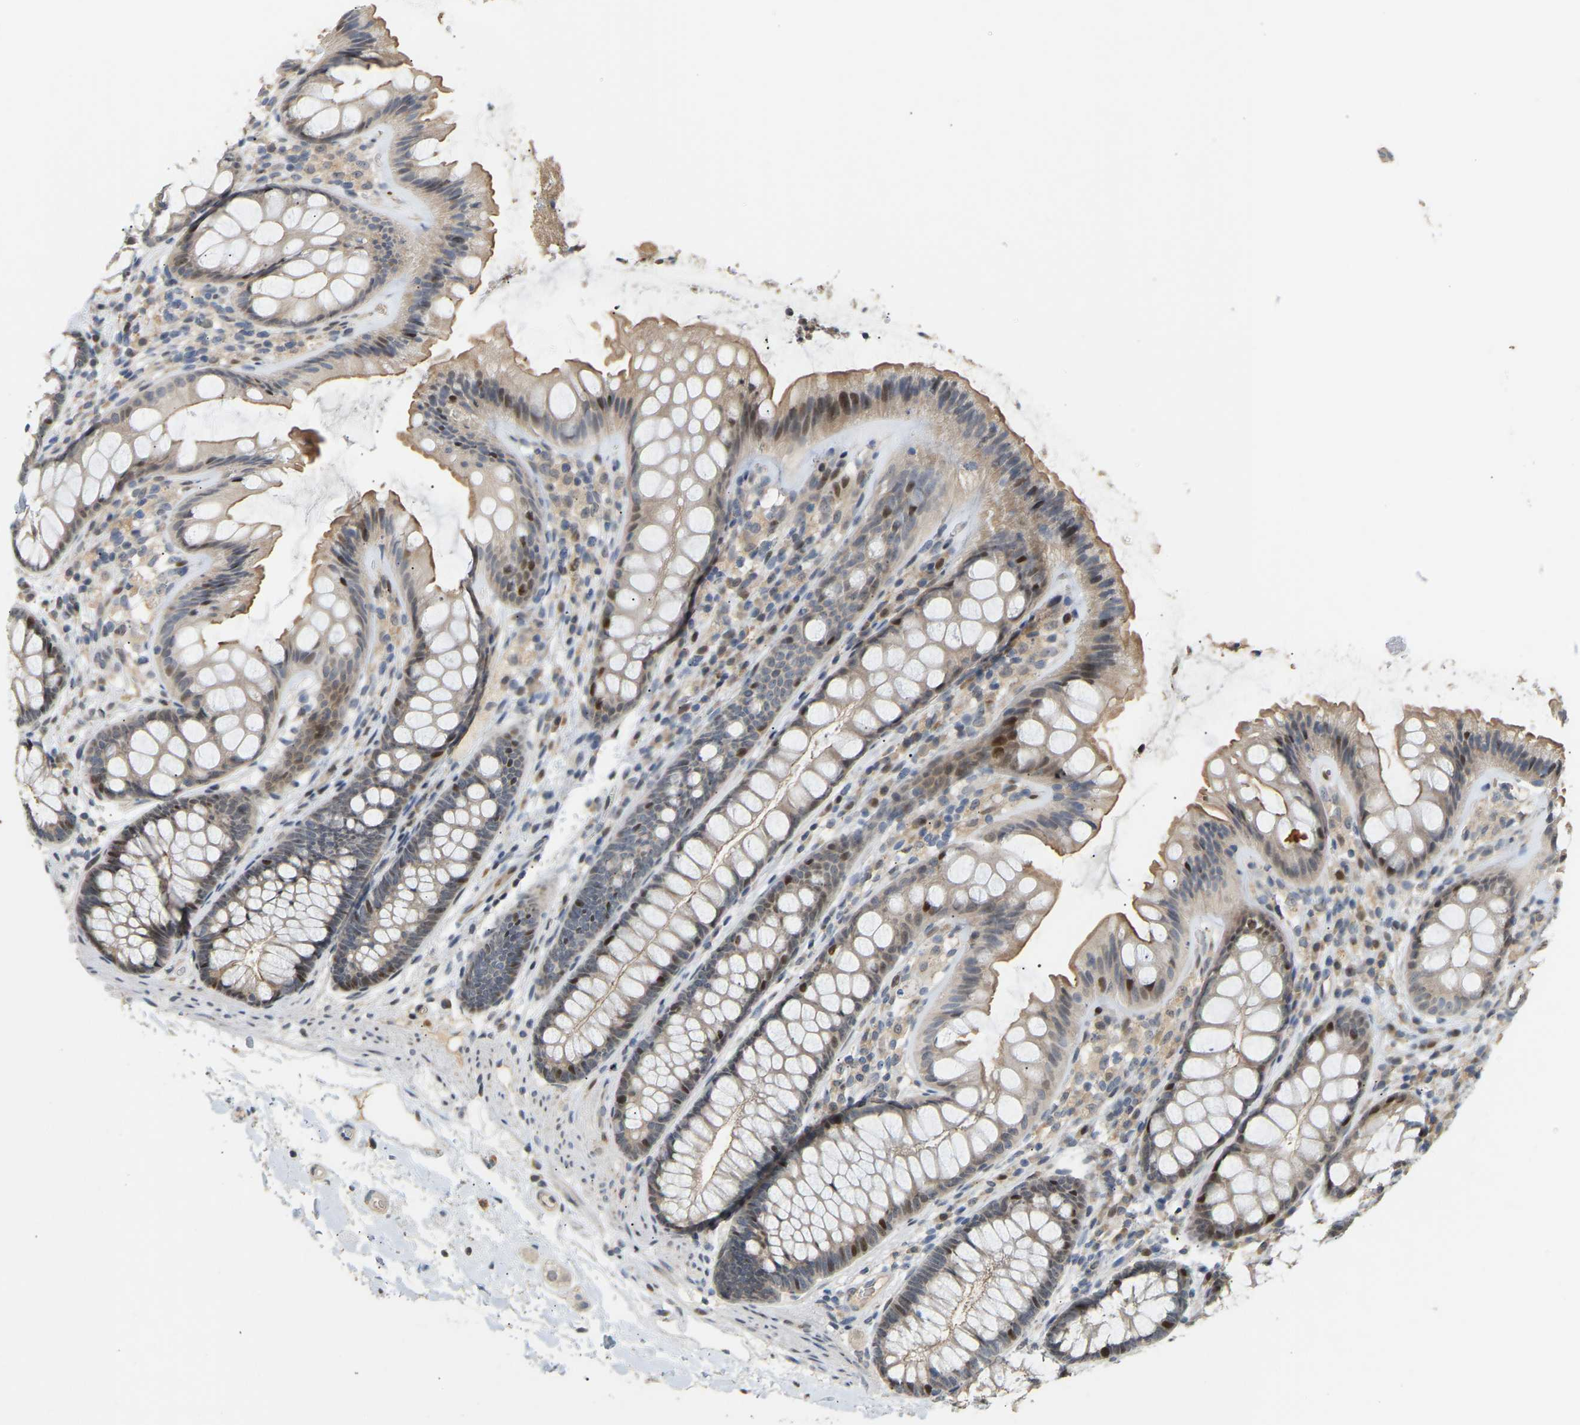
{"staining": {"intensity": "weak", "quantity": ">75%", "location": "cytoplasmic/membranous"}, "tissue": "colon", "cell_type": "Endothelial cells", "image_type": "normal", "snomed": [{"axis": "morphology", "description": "Normal tissue, NOS"}, {"axis": "topography", "description": "Colon"}], "caption": "Immunohistochemistry of benign human colon reveals low levels of weak cytoplasmic/membranous positivity in approximately >75% of endothelial cells.", "gene": "PTPN4", "patient": {"sex": "female", "age": 56}}